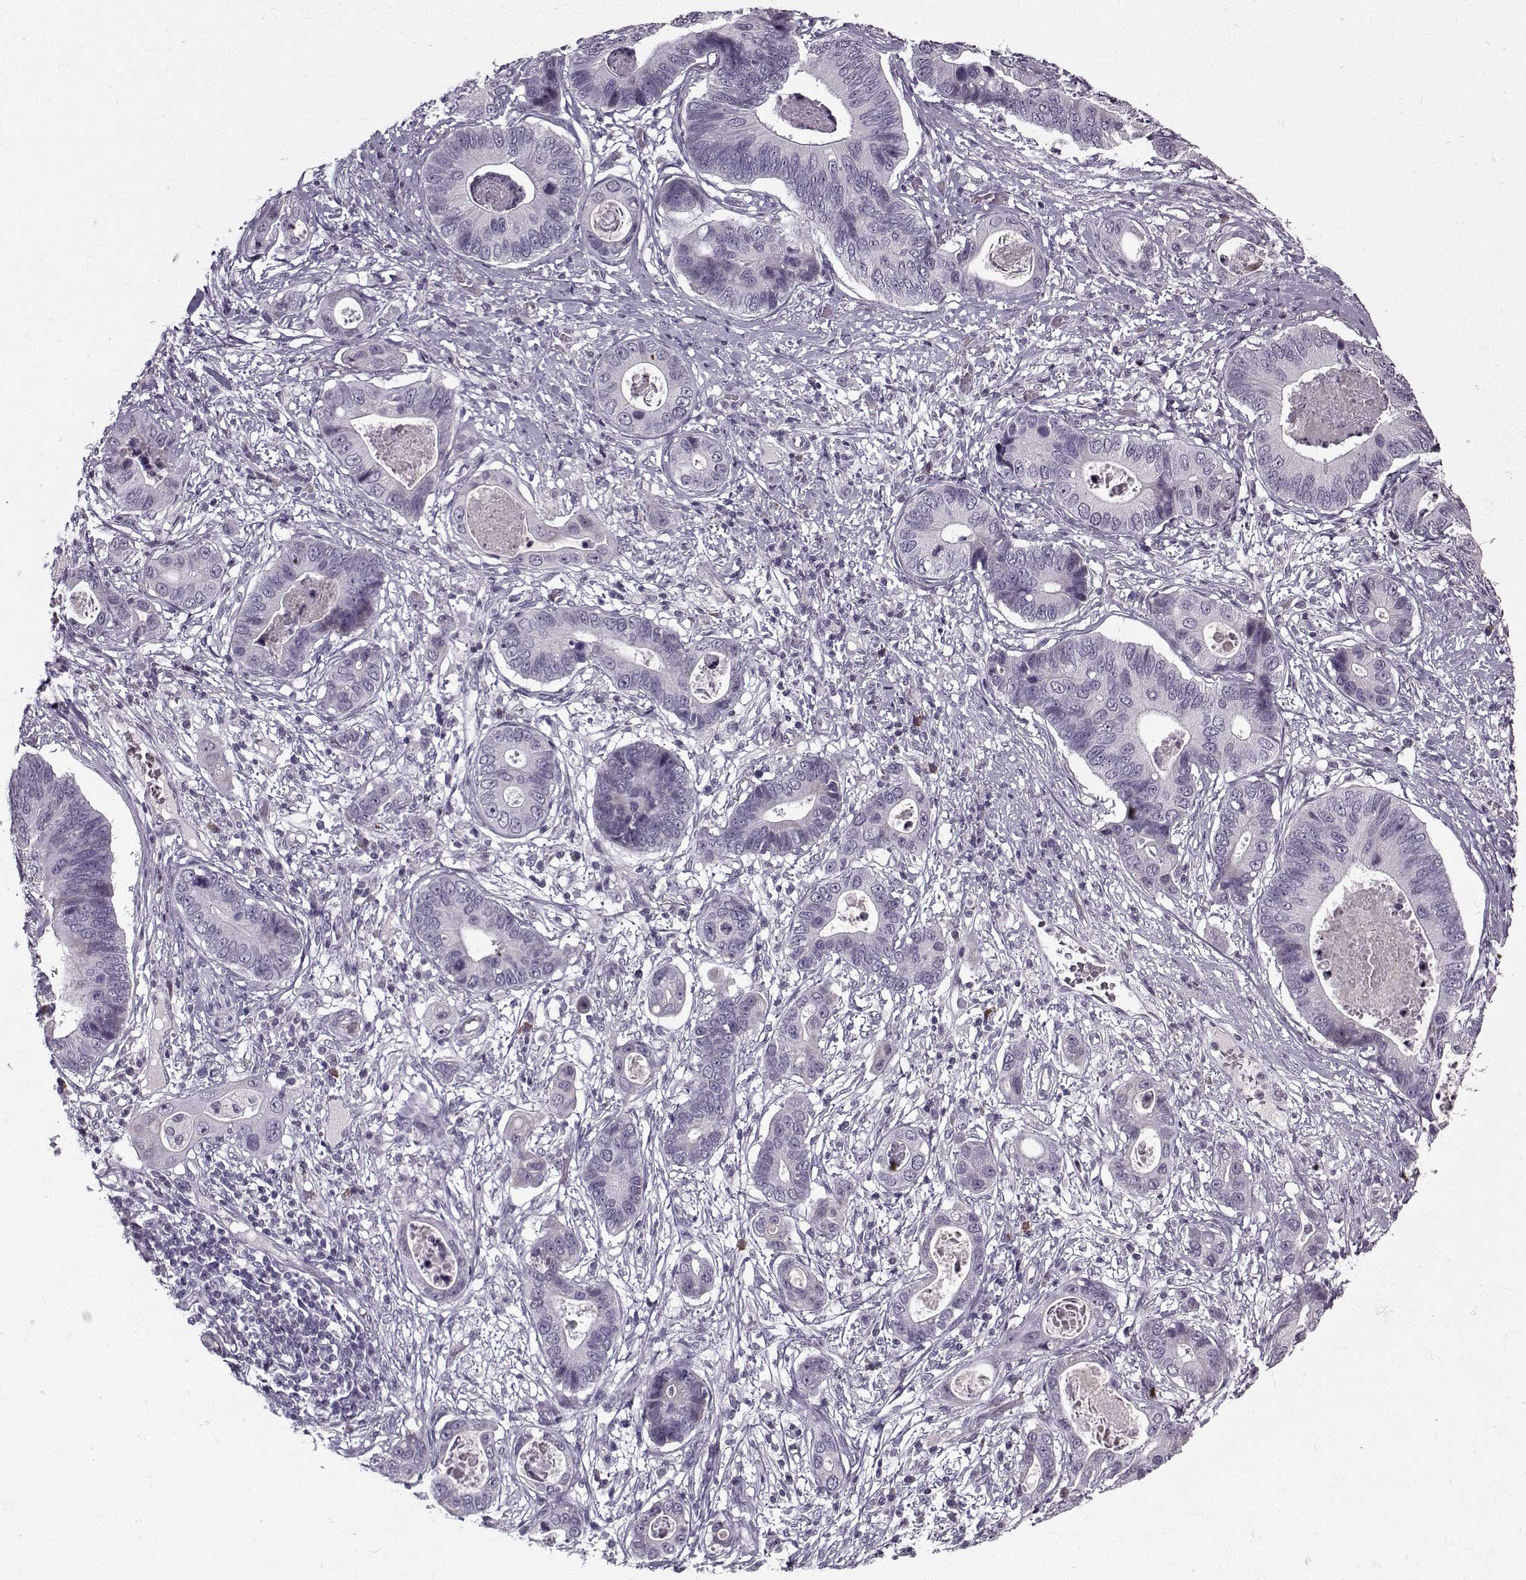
{"staining": {"intensity": "negative", "quantity": "none", "location": "none"}, "tissue": "stomach cancer", "cell_type": "Tumor cells", "image_type": "cancer", "snomed": [{"axis": "morphology", "description": "Adenocarcinoma, NOS"}, {"axis": "topography", "description": "Stomach"}], "caption": "A photomicrograph of adenocarcinoma (stomach) stained for a protein displays no brown staining in tumor cells.", "gene": "KRT9", "patient": {"sex": "male", "age": 84}}